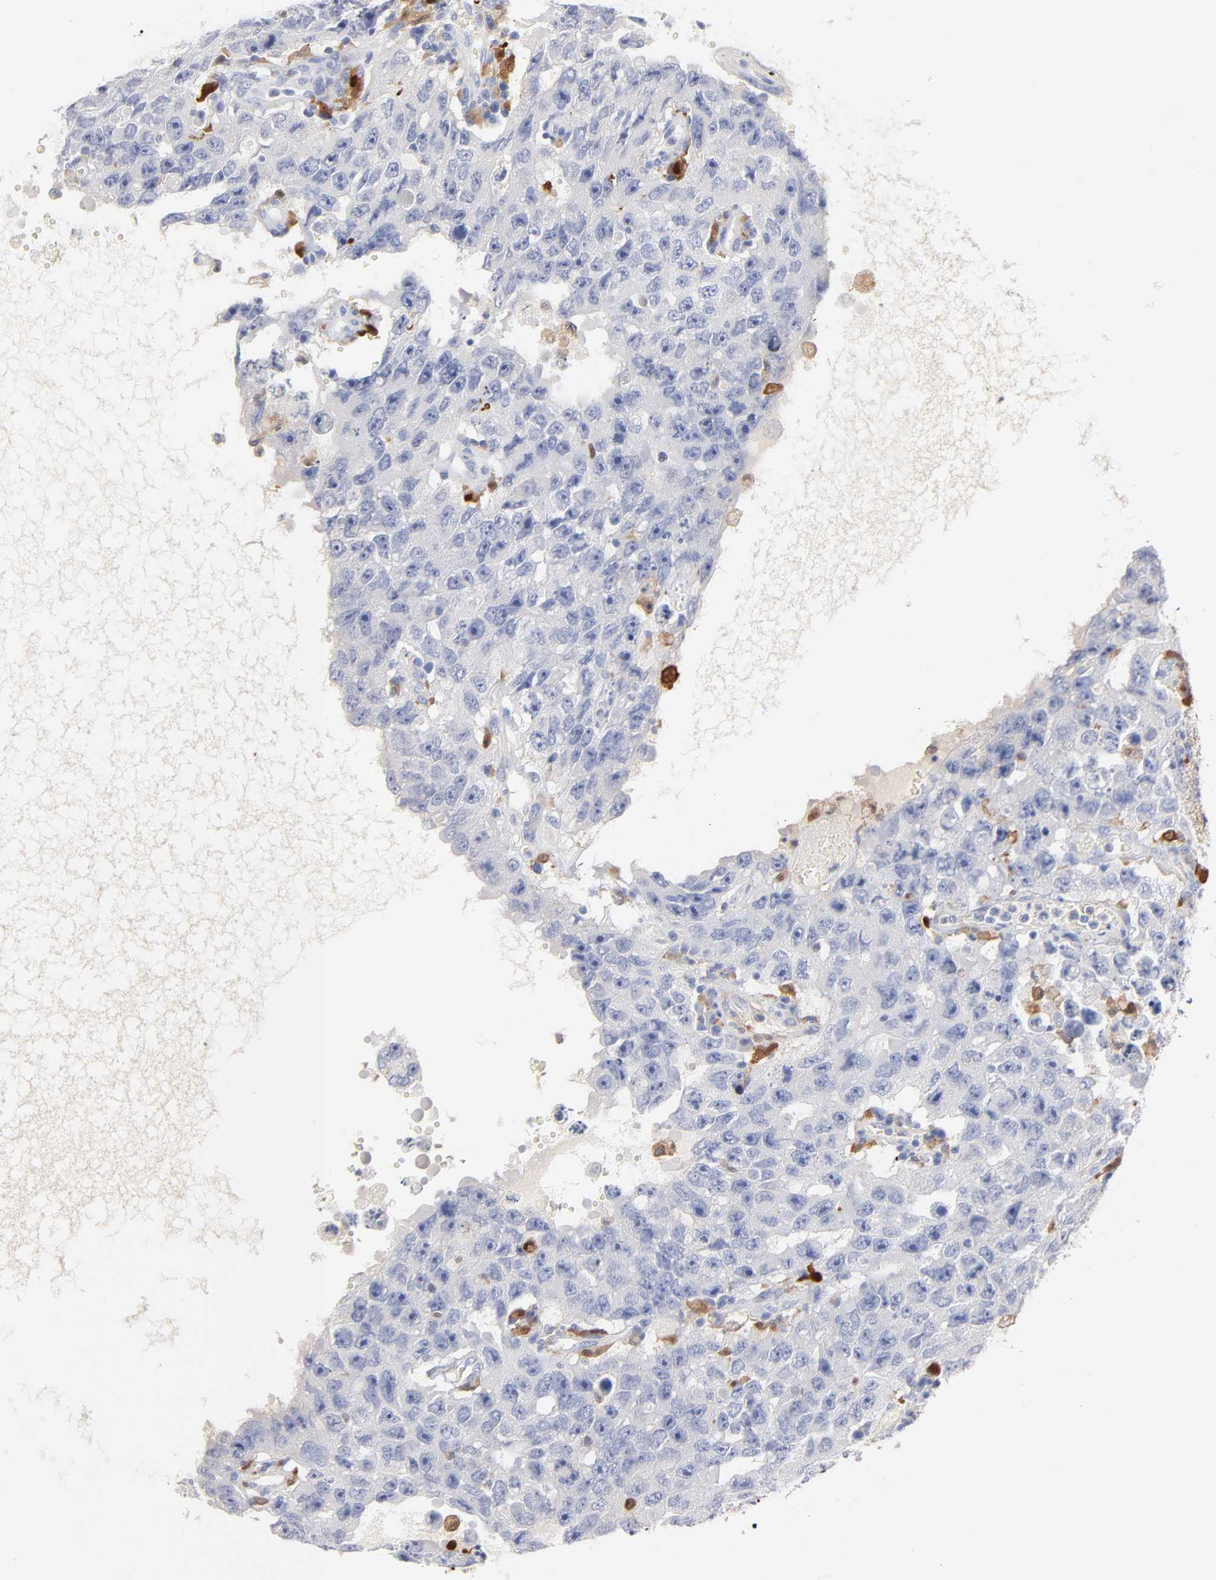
{"staining": {"intensity": "negative", "quantity": "none", "location": "none"}, "tissue": "testis cancer", "cell_type": "Tumor cells", "image_type": "cancer", "snomed": [{"axis": "morphology", "description": "Carcinoma, Embryonal, NOS"}, {"axis": "topography", "description": "Testis"}], "caption": "Immunohistochemistry image of testis cancer (embryonal carcinoma) stained for a protein (brown), which displays no positivity in tumor cells.", "gene": "IFIT2", "patient": {"sex": "male", "age": 26}}